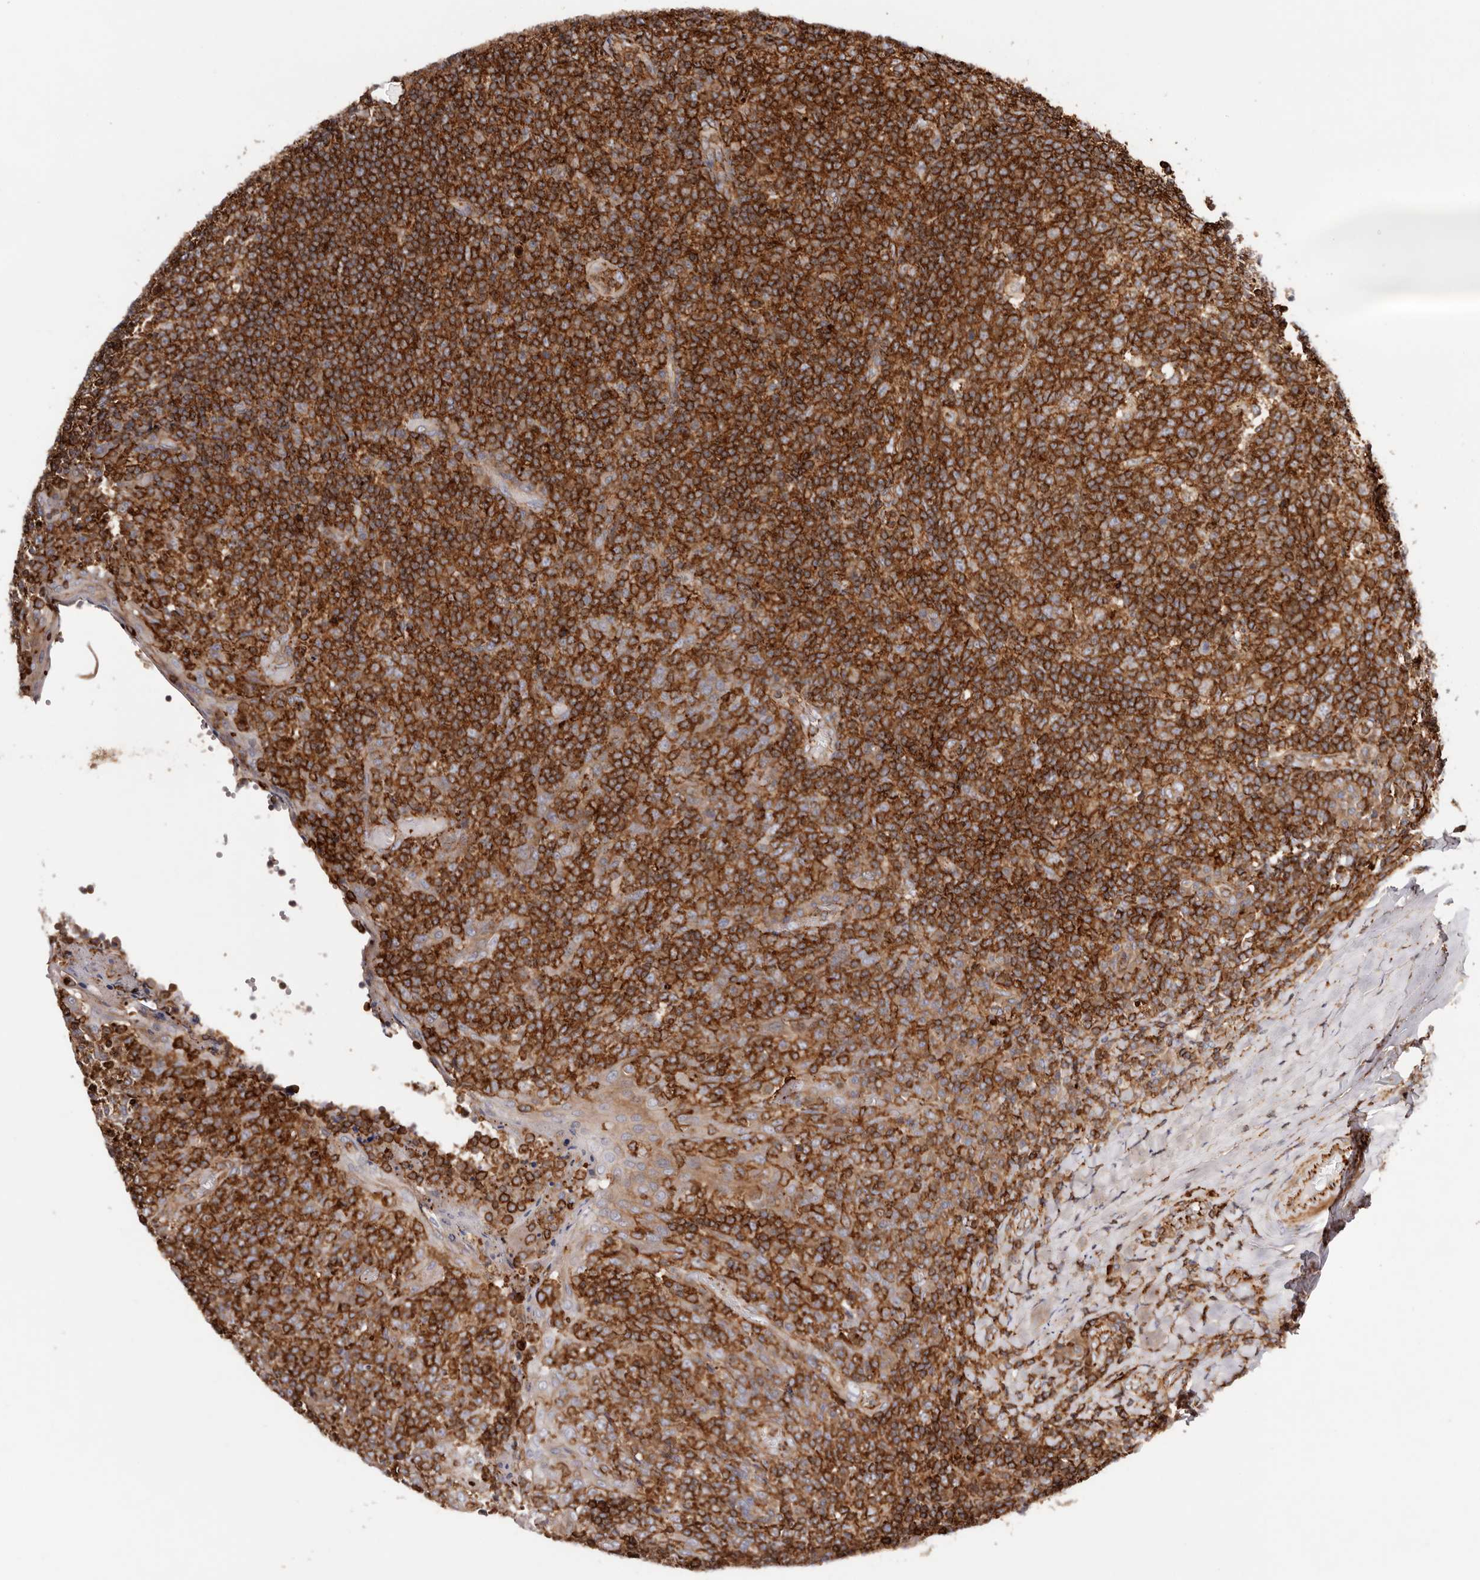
{"staining": {"intensity": "strong", "quantity": "25%-75%", "location": "cytoplasmic/membranous"}, "tissue": "tonsil", "cell_type": "Germinal center cells", "image_type": "normal", "snomed": [{"axis": "morphology", "description": "Normal tissue, NOS"}, {"axis": "topography", "description": "Tonsil"}], "caption": "Tonsil stained with a brown dye shows strong cytoplasmic/membranous positive positivity in about 25%-75% of germinal center cells.", "gene": "PTPN22", "patient": {"sex": "female", "age": 19}}